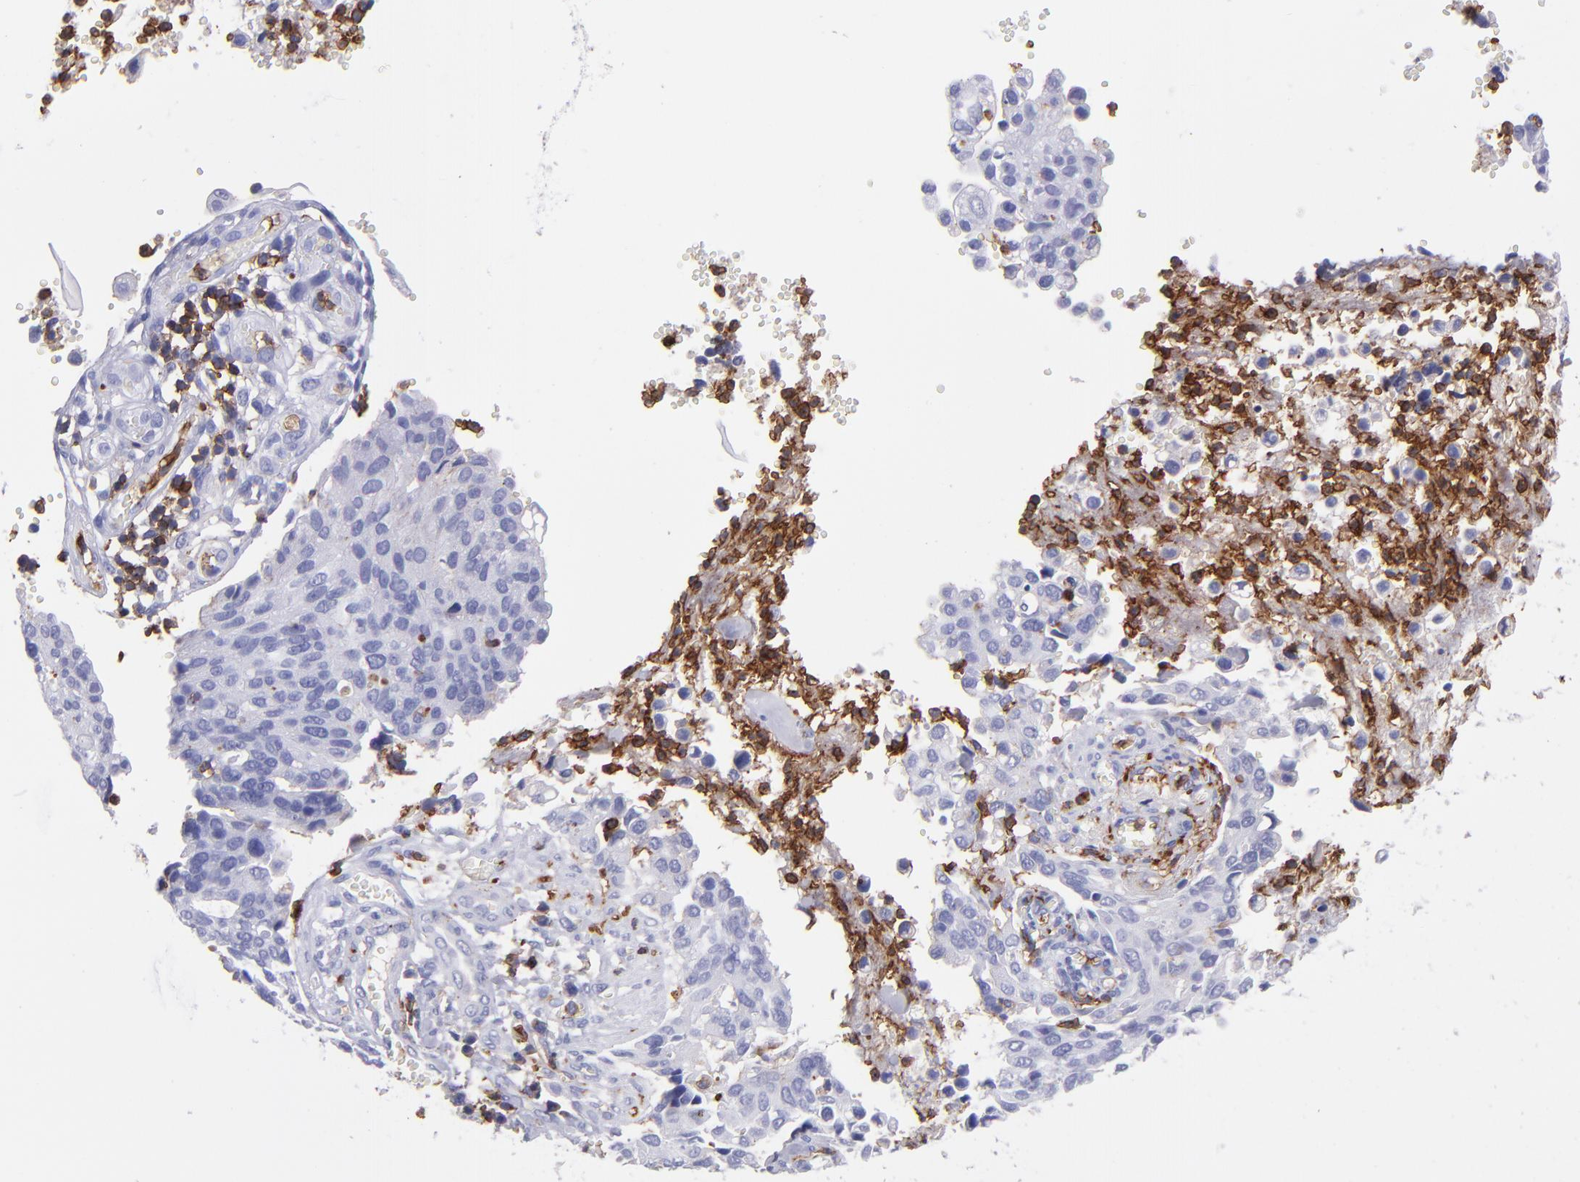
{"staining": {"intensity": "moderate", "quantity": "<25%", "location": "cytoplasmic/membranous"}, "tissue": "cervical cancer", "cell_type": "Tumor cells", "image_type": "cancer", "snomed": [{"axis": "morphology", "description": "Normal tissue, NOS"}, {"axis": "morphology", "description": "Squamous cell carcinoma, NOS"}, {"axis": "topography", "description": "Cervix"}], "caption": "Cervical cancer stained with a brown dye demonstrates moderate cytoplasmic/membranous positive expression in approximately <25% of tumor cells.", "gene": "ICAM3", "patient": {"sex": "female", "age": 45}}